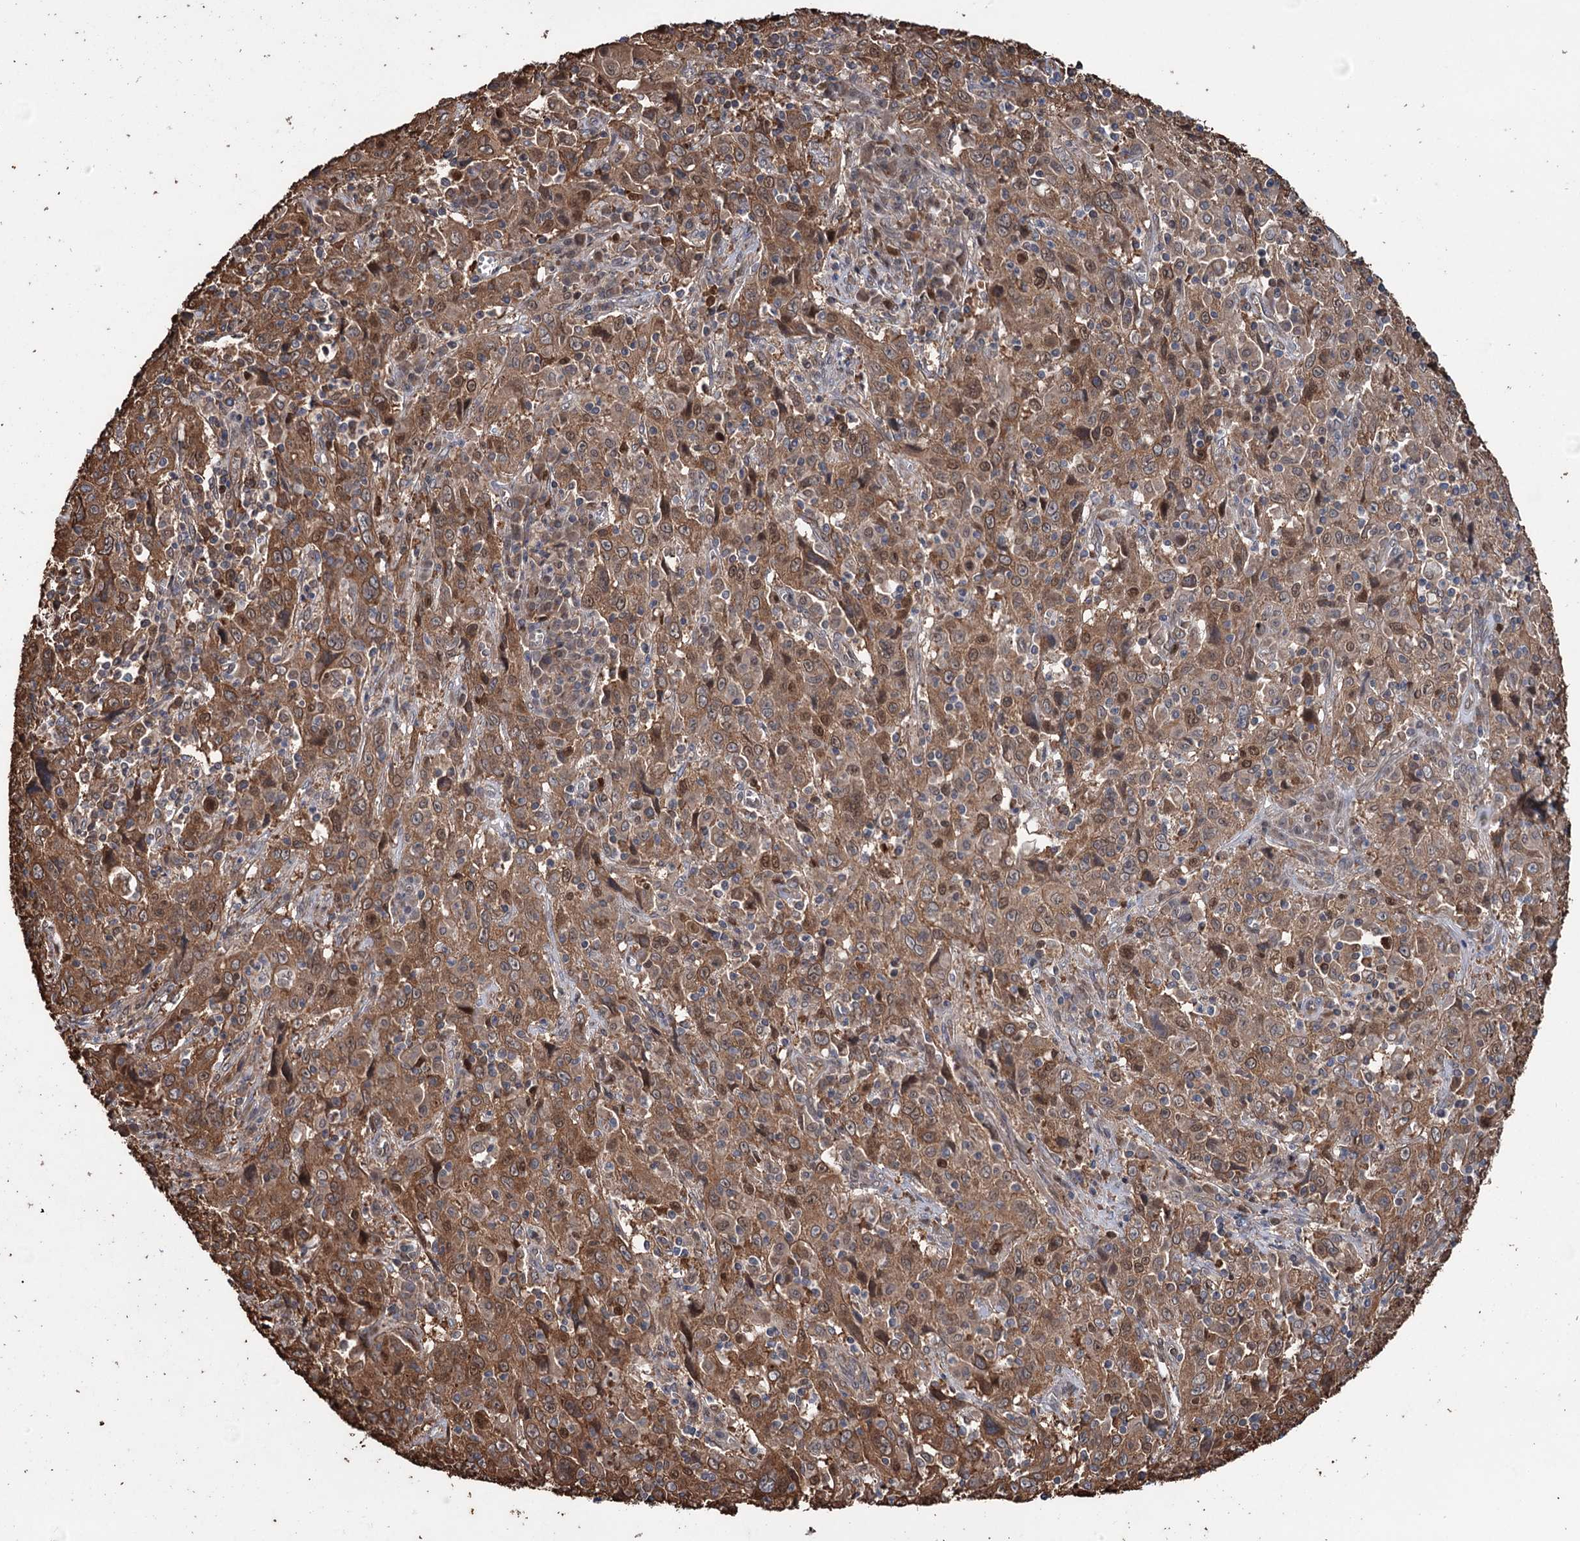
{"staining": {"intensity": "moderate", "quantity": ">75%", "location": "cytoplasmic/membranous"}, "tissue": "cervical cancer", "cell_type": "Tumor cells", "image_type": "cancer", "snomed": [{"axis": "morphology", "description": "Squamous cell carcinoma, NOS"}, {"axis": "topography", "description": "Cervix"}], "caption": "IHC photomicrograph of neoplastic tissue: cervical cancer stained using immunohistochemistry (IHC) displays medium levels of moderate protein expression localized specifically in the cytoplasmic/membranous of tumor cells, appearing as a cytoplasmic/membranous brown color.", "gene": "NCAPD2", "patient": {"sex": "female", "age": 46}}